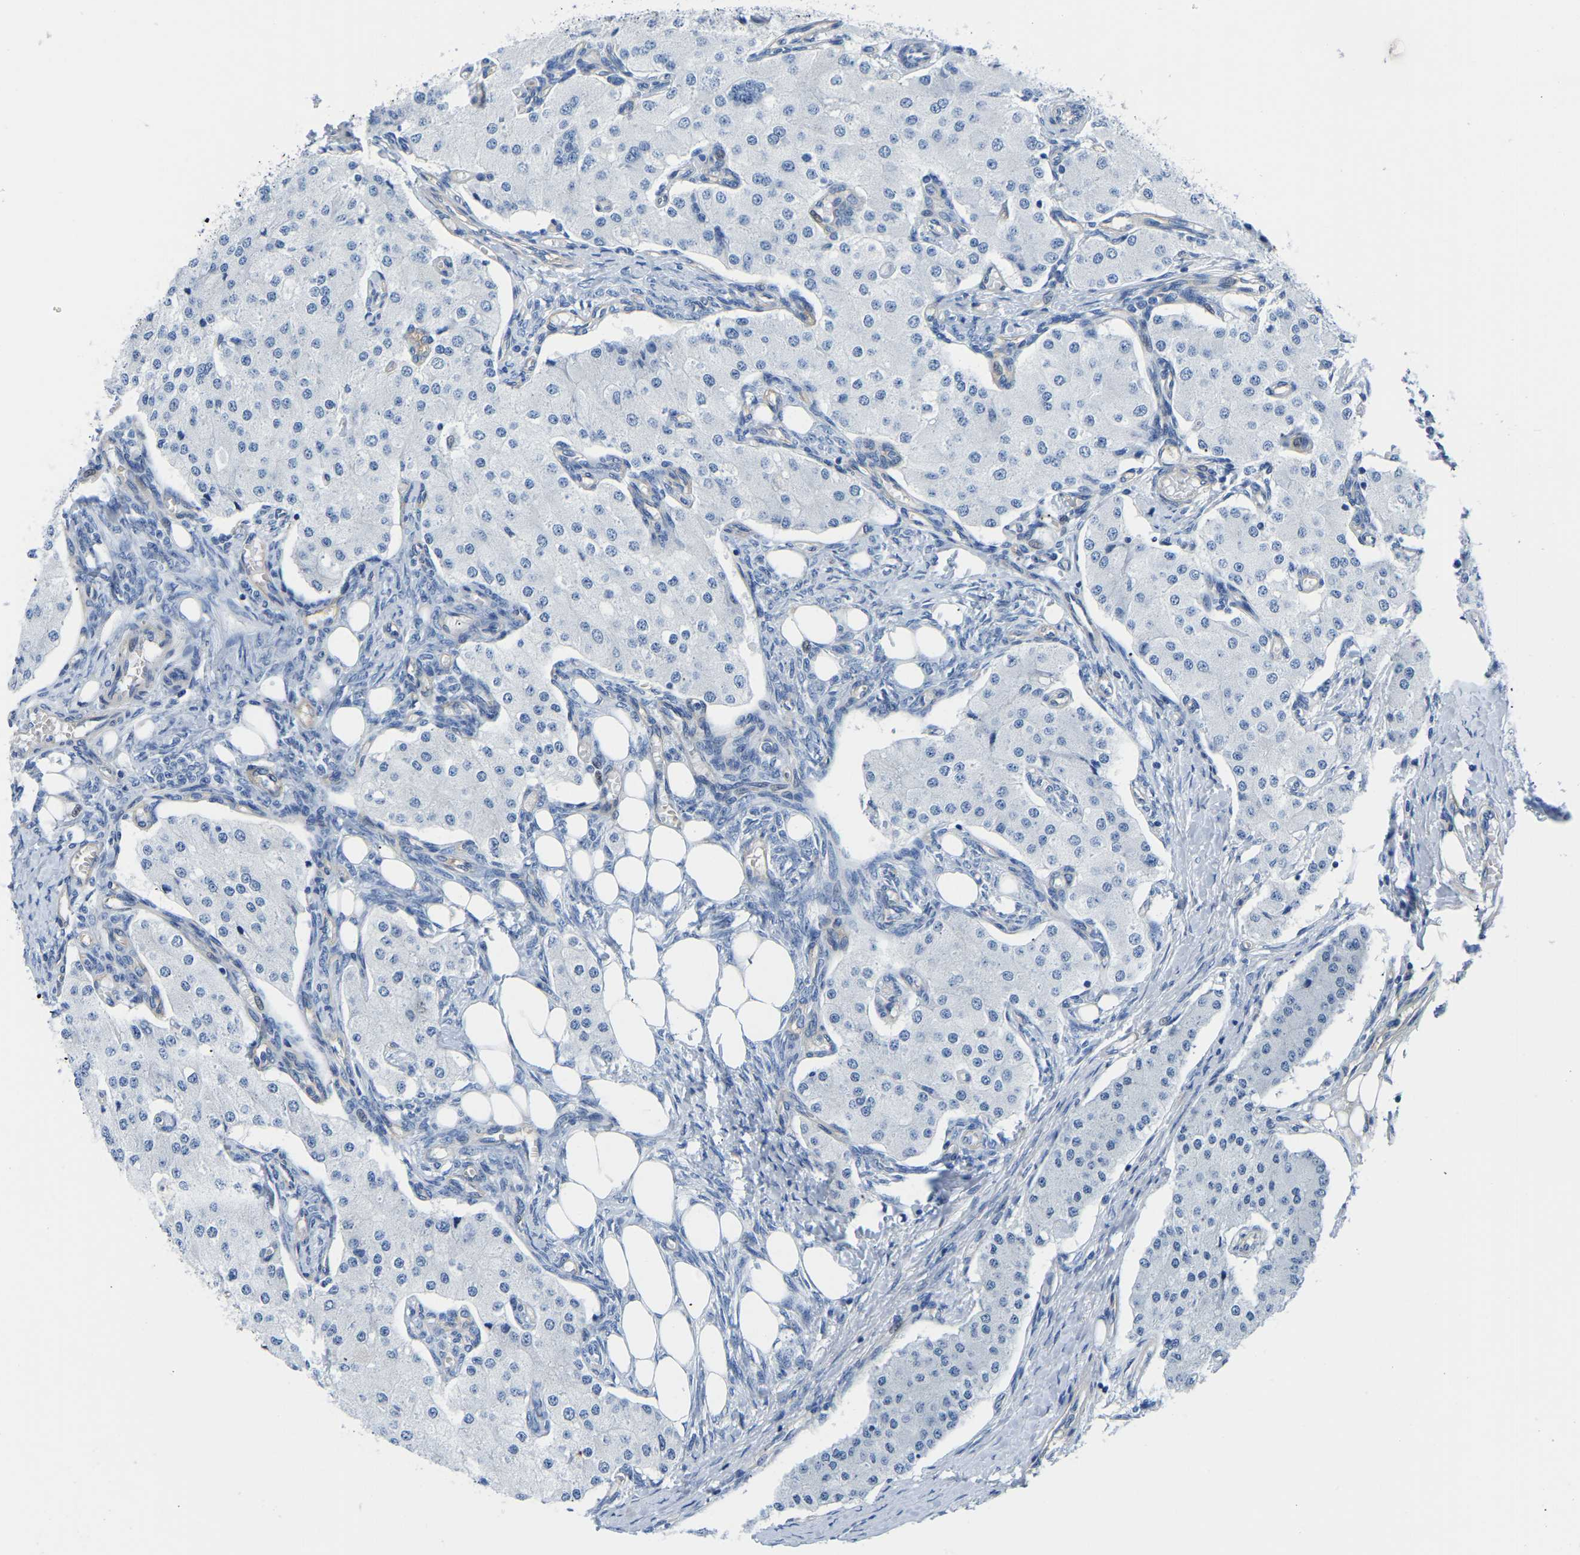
{"staining": {"intensity": "negative", "quantity": "none", "location": "none"}, "tissue": "carcinoid", "cell_type": "Tumor cells", "image_type": "cancer", "snomed": [{"axis": "morphology", "description": "Carcinoid, malignant, NOS"}, {"axis": "topography", "description": "Colon"}], "caption": "This is an immunohistochemistry histopathology image of malignant carcinoid. There is no positivity in tumor cells.", "gene": "UPK3A", "patient": {"sex": "female", "age": 52}}